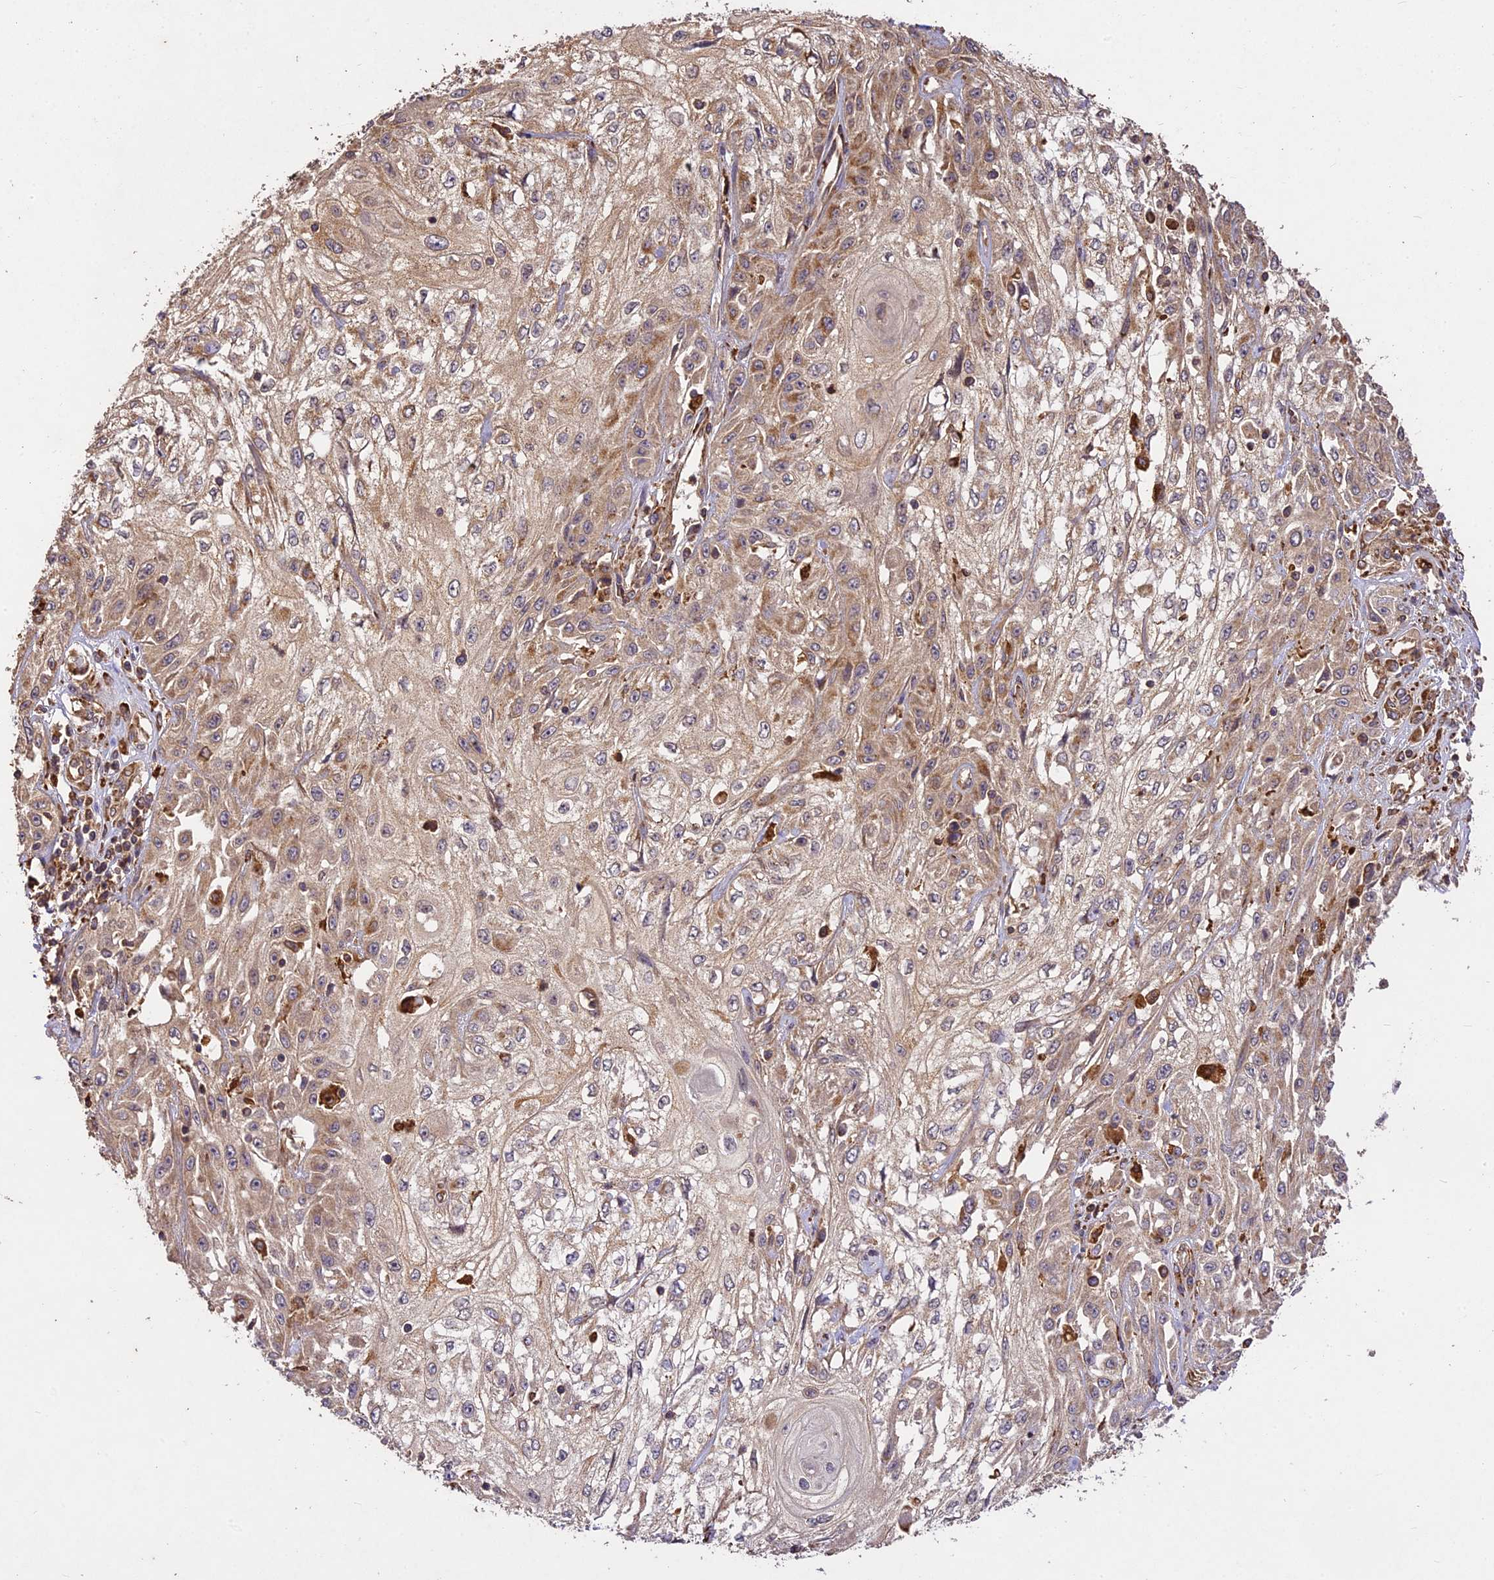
{"staining": {"intensity": "weak", "quantity": ">75%", "location": "cytoplasmic/membranous"}, "tissue": "skin cancer", "cell_type": "Tumor cells", "image_type": "cancer", "snomed": [{"axis": "morphology", "description": "Squamous cell carcinoma, NOS"}, {"axis": "morphology", "description": "Squamous cell carcinoma, metastatic, NOS"}, {"axis": "topography", "description": "Skin"}, {"axis": "topography", "description": "Lymph node"}], "caption": "The immunohistochemical stain shows weak cytoplasmic/membranous staining in tumor cells of squamous cell carcinoma (skin) tissue.", "gene": "BRAP", "patient": {"sex": "male", "age": 75}}